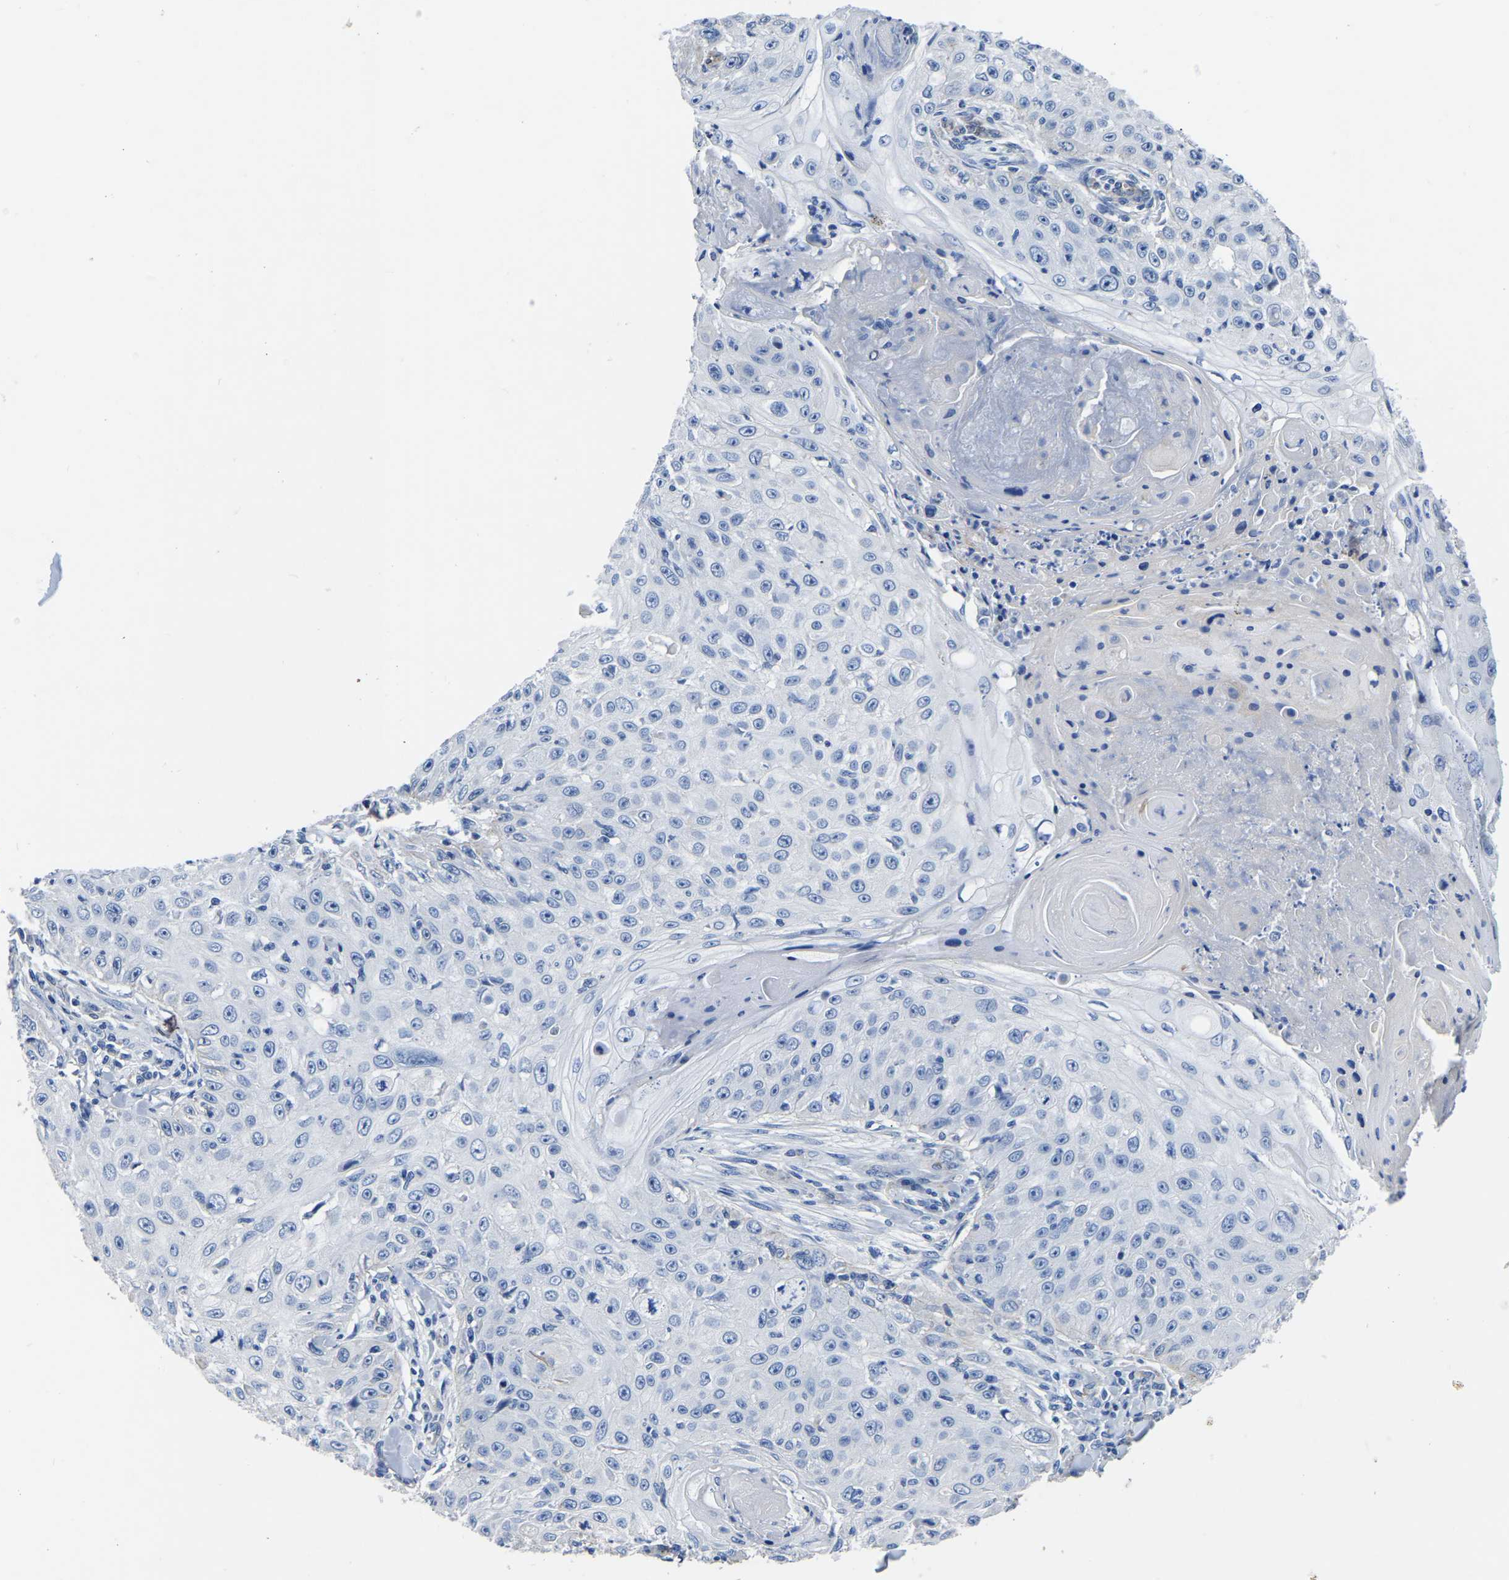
{"staining": {"intensity": "negative", "quantity": "none", "location": "none"}, "tissue": "skin cancer", "cell_type": "Tumor cells", "image_type": "cancer", "snomed": [{"axis": "morphology", "description": "Squamous cell carcinoma, NOS"}, {"axis": "topography", "description": "Skin"}], "caption": "Immunohistochemistry of skin squamous cell carcinoma displays no expression in tumor cells. (Stains: DAB (3,3'-diaminobenzidine) immunohistochemistry with hematoxylin counter stain, Microscopy: brightfield microscopy at high magnification).", "gene": "SLC45A3", "patient": {"sex": "male", "age": 86}}